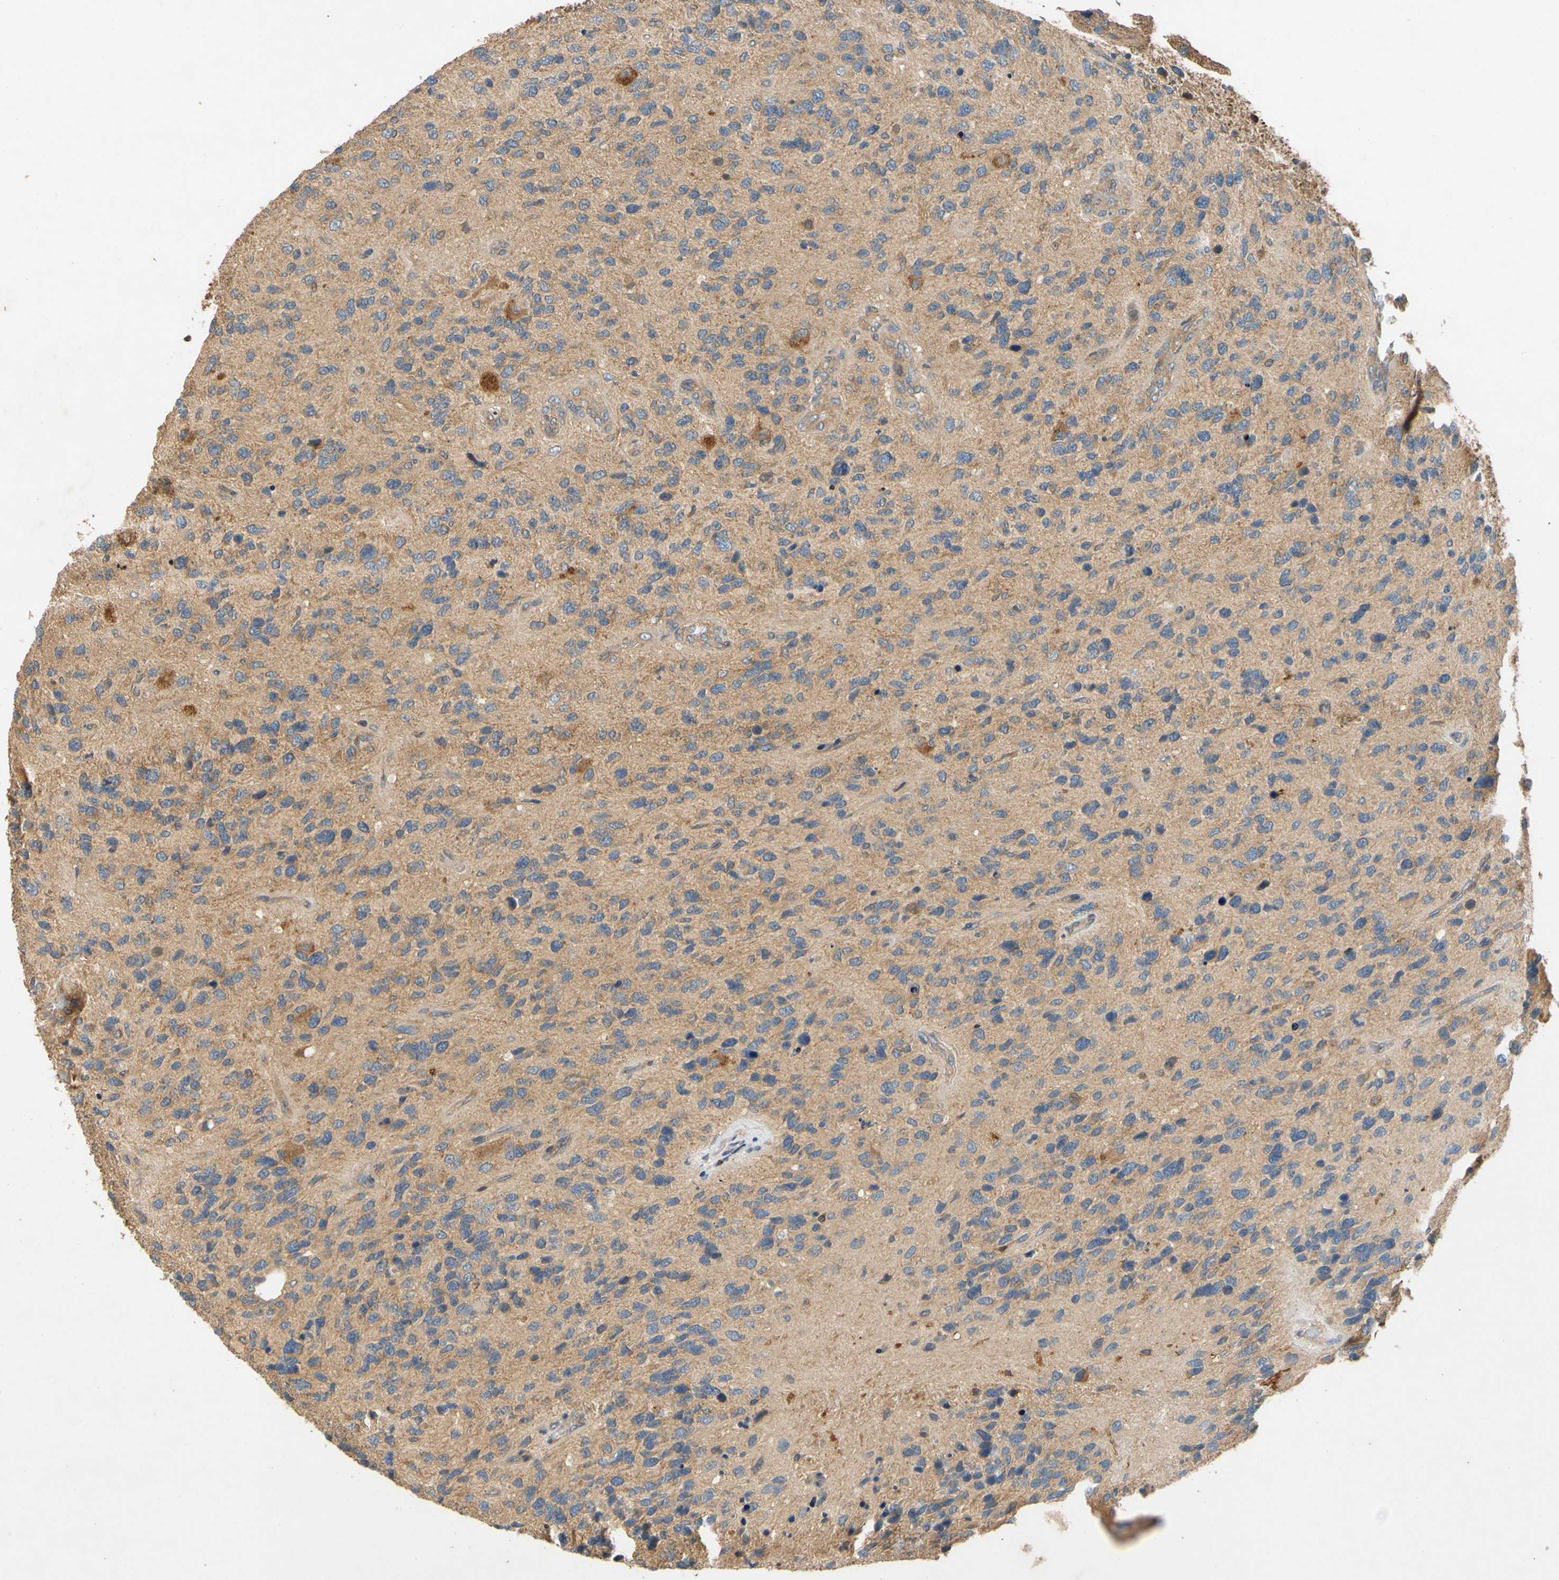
{"staining": {"intensity": "moderate", "quantity": ">75%", "location": "cytoplasmic/membranous"}, "tissue": "glioma", "cell_type": "Tumor cells", "image_type": "cancer", "snomed": [{"axis": "morphology", "description": "Glioma, malignant, High grade"}, {"axis": "topography", "description": "Brain"}], "caption": "Immunohistochemistry photomicrograph of neoplastic tissue: human glioma stained using IHC exhibits medium levels of moderate protein expression localized specifically in the cytoplasmic/membranous of tumor cells, appearing as a cytoplasmic/membranous brown color.", "gene": "USP46", "patient": {"sex": "female", "age": 58}}